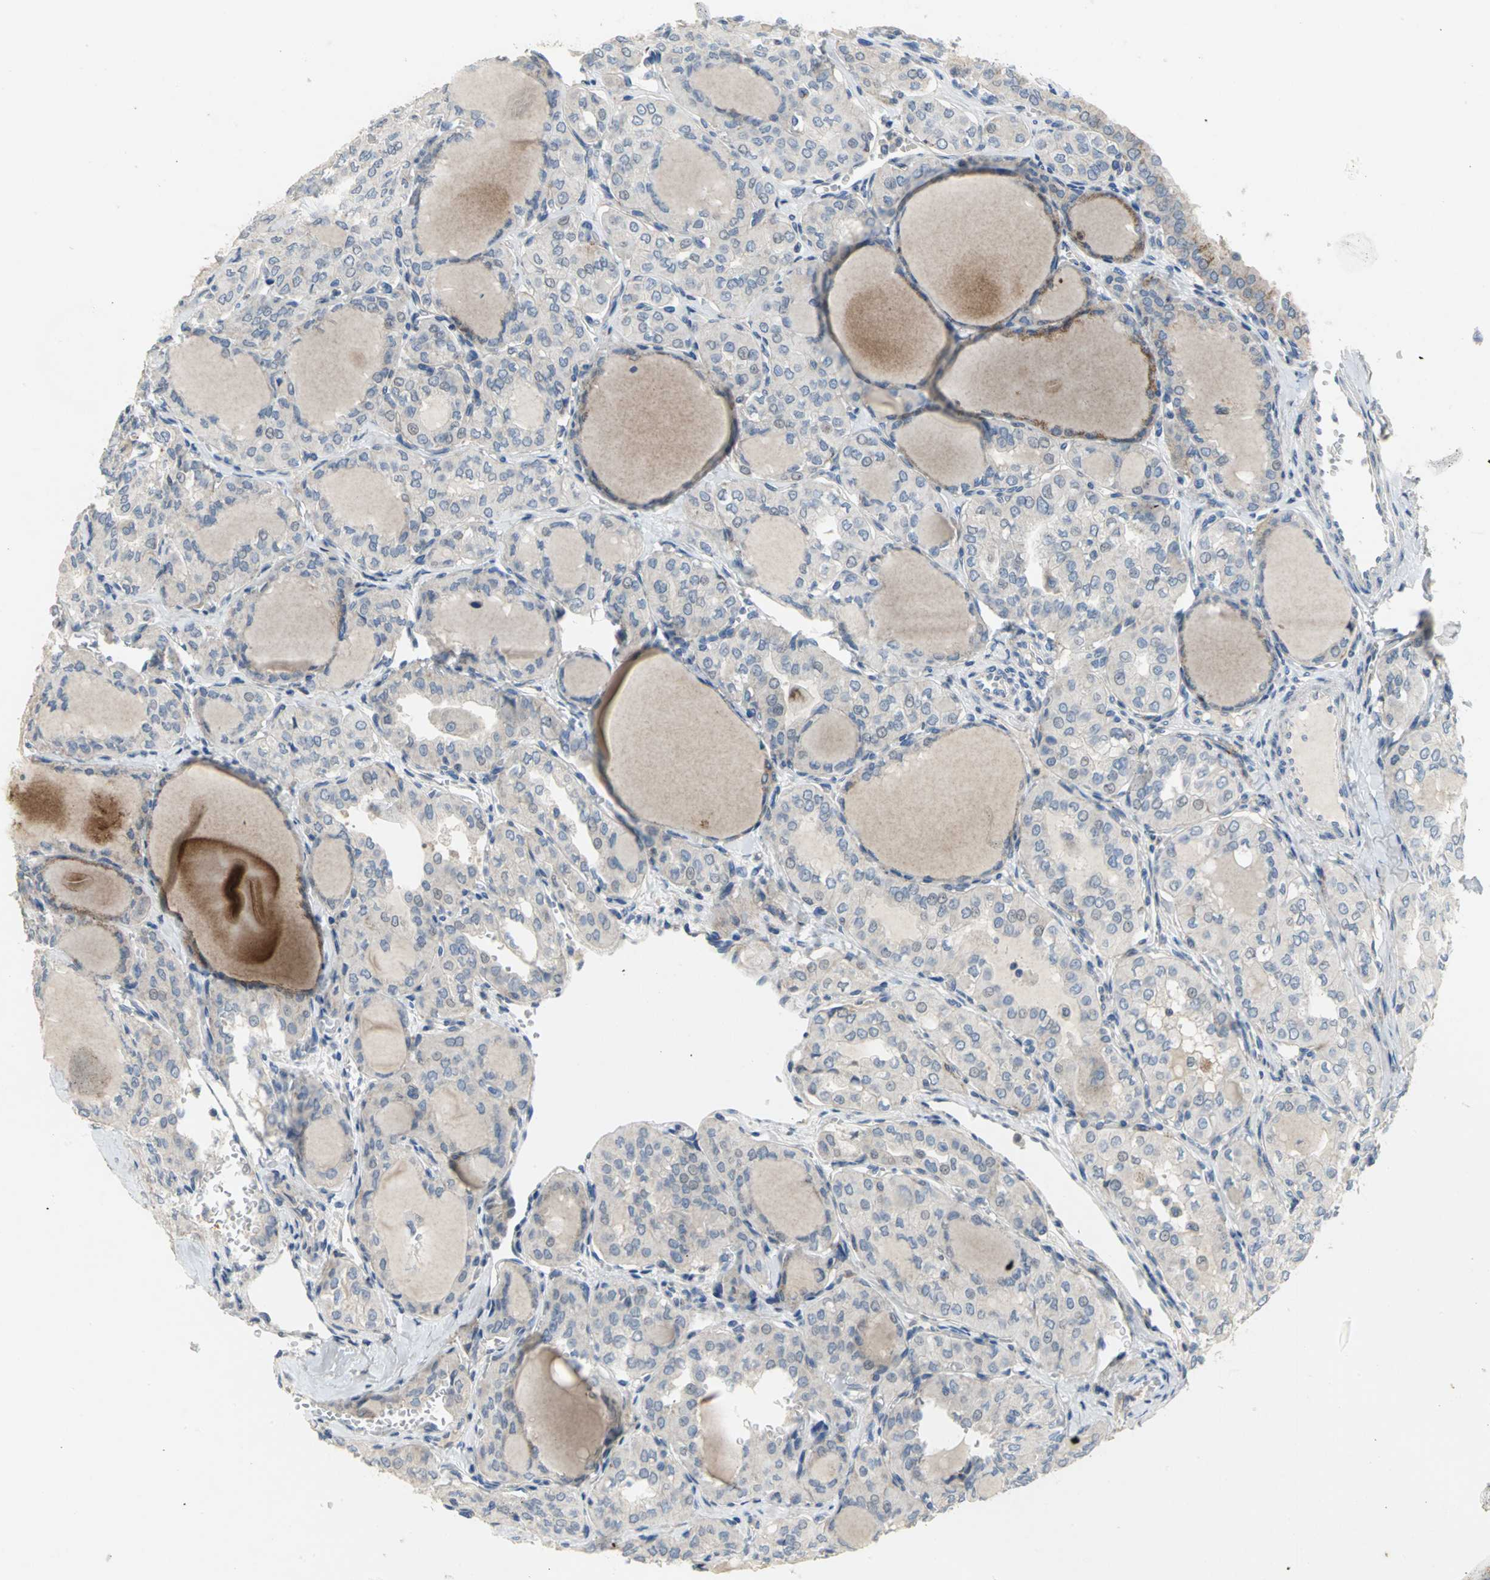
{"staining": {"intensity": "weak", "quantity": "25%-75%", "location": "cytoplasmic/membranous"}, "tissue": "thyroid cancer", "cell_type": "Tumor cells", "image_type": "cancer", "snomed": [{"axis": "morphology", "description": "Papillary adenocarcinoma, NOS"}, {"axis": "topography", "description": "Thyroid gland"}], "caption": "Immunohistochemical staining of thyroid cancer reveals weak cytoplasmic/membranous protein expression in about 25%-75% of tumor cells.", "gene": "SPPL2B", "patient": {"sex": "male", "age": 20}}